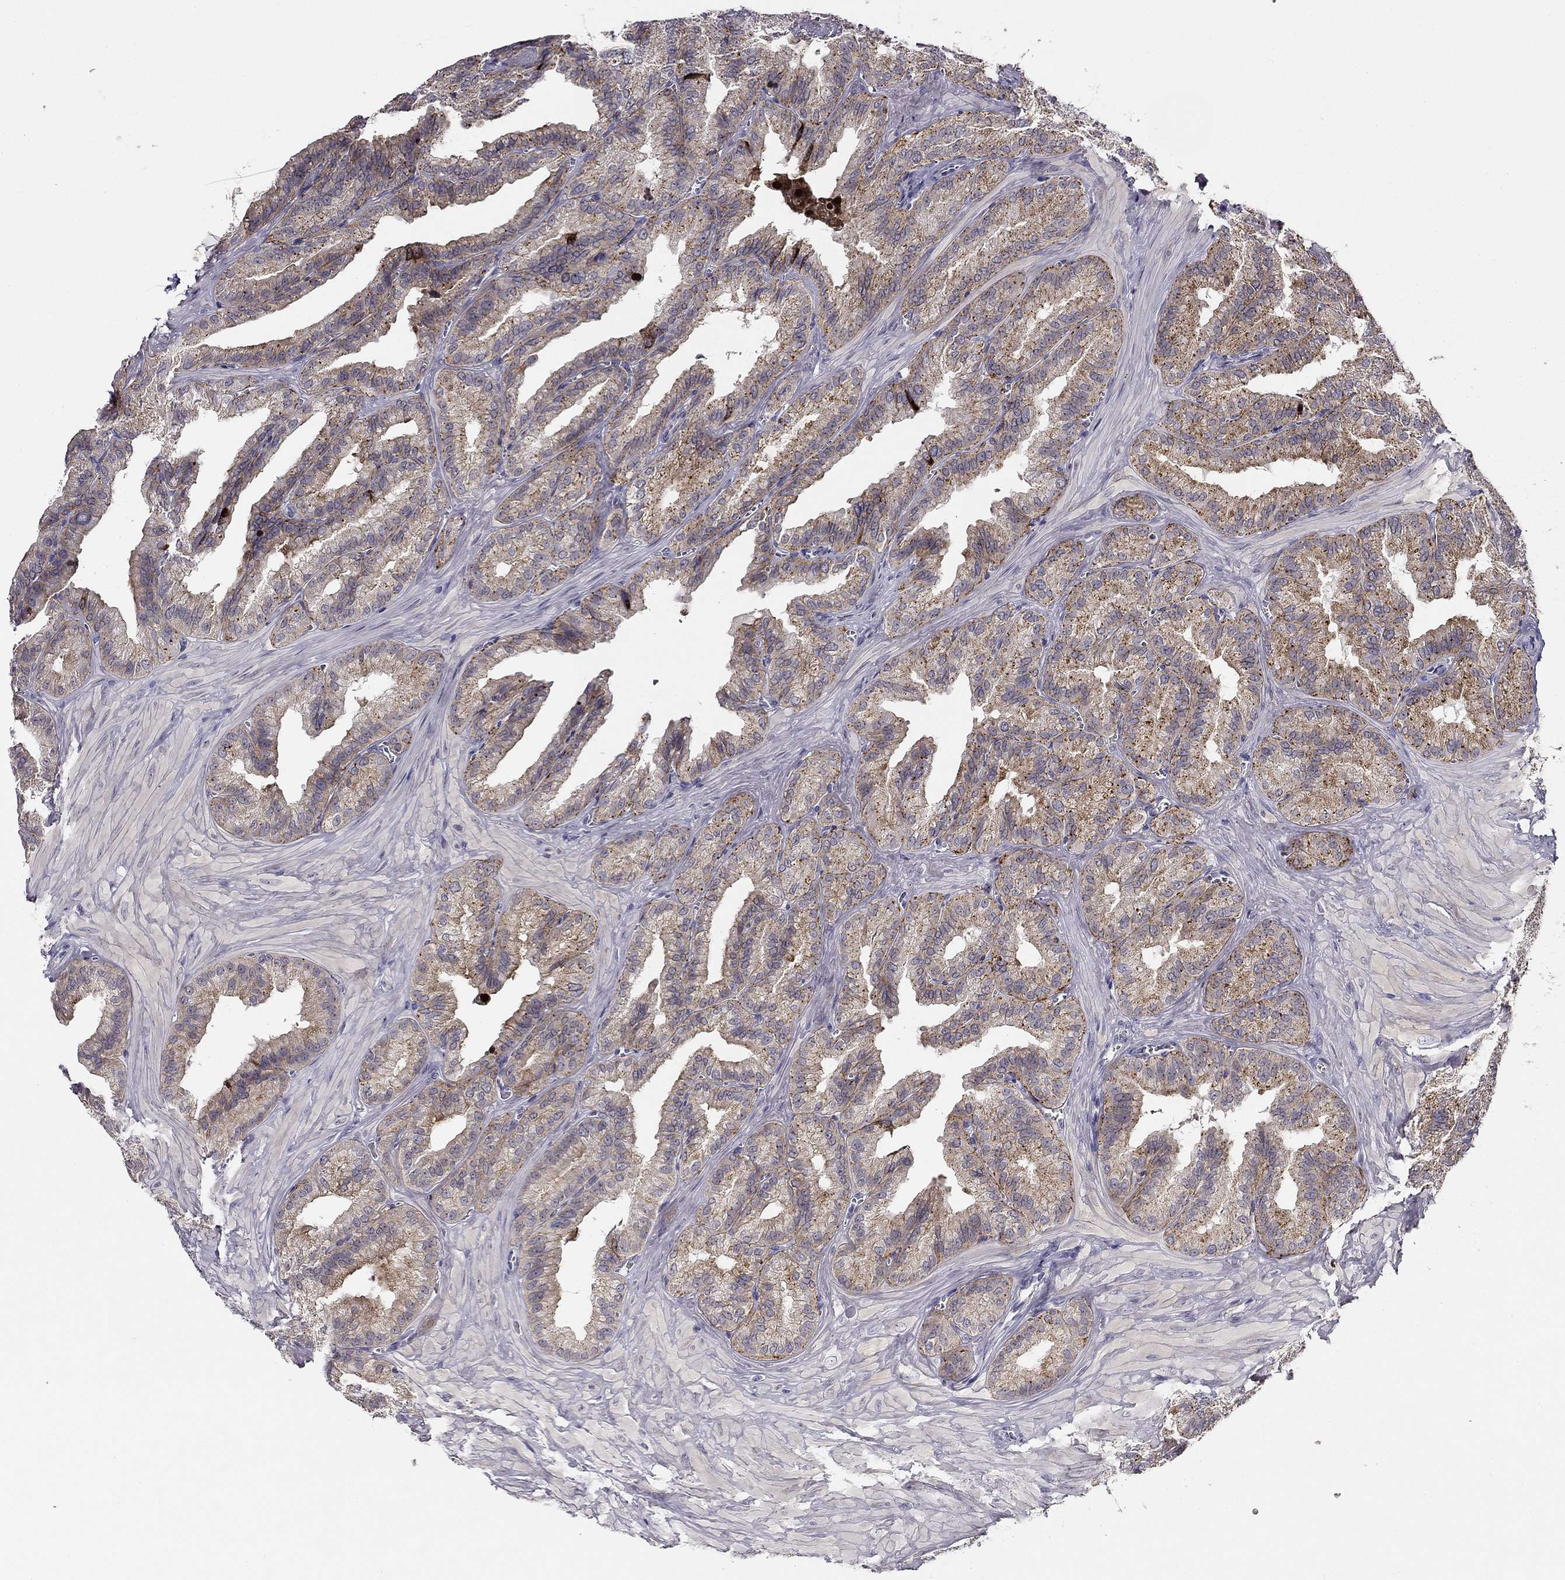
{"staining": {"intensity": "moderate", "quantity": "25%-75%", "location": "cytoplasmic/membranous"}, "tissue": "seminal vesicle", "cell_type": "Glandular cells", "image_type": "normal", "snomed": [{"axis": "morphology", "description": "Normal tissue, NOS"}, {"axis": "topography", "description": "Seminal veicle"}], "caption": "Brown immunohistochemical staining in unremarkable seminal vesicle exhibits moderate cytoplasmic/membranous positivity in about 25%-75% of glandular cells.", "gene": "CNR1", "patient": {"sex": "male", "age": 37}}